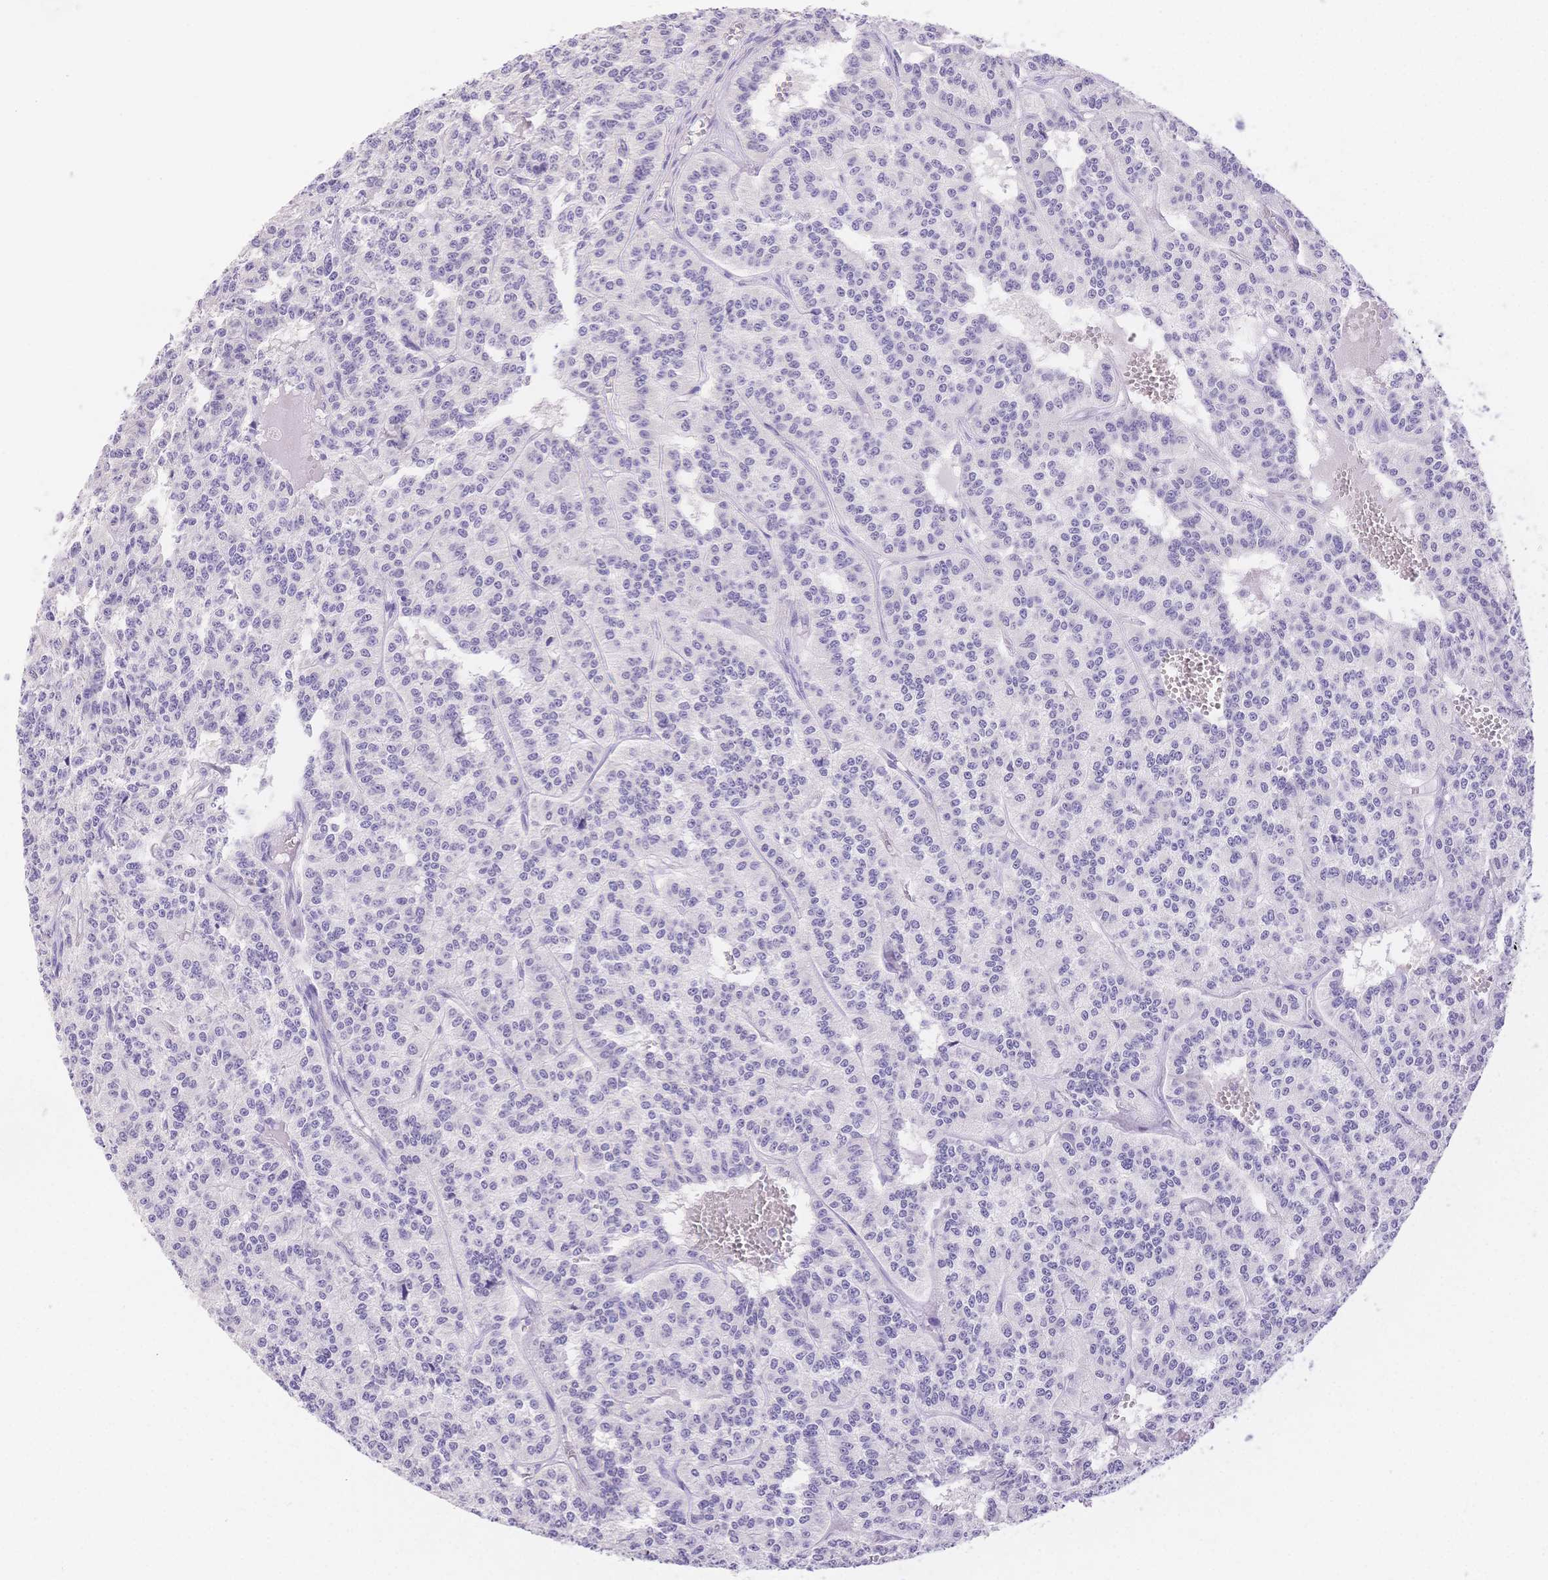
{"staining": {"intensity": "negative", "quantity": "none", "location": "none"}, "tissue": "carcinoid", "cell_type": "Tumor cells", "image_type": "cancer", "snomed": [{"axis": "morphology", "description": "Carcinoid, malignant, NOS"}, {"axis": "topography", "description": "Lung"}], "caption": "Immunohistochemical staining of human carcinoid exhibits no significant expression in tumor cells.", "gene": "MYOM1", "patient": {"sex": "female", "age": 71}}